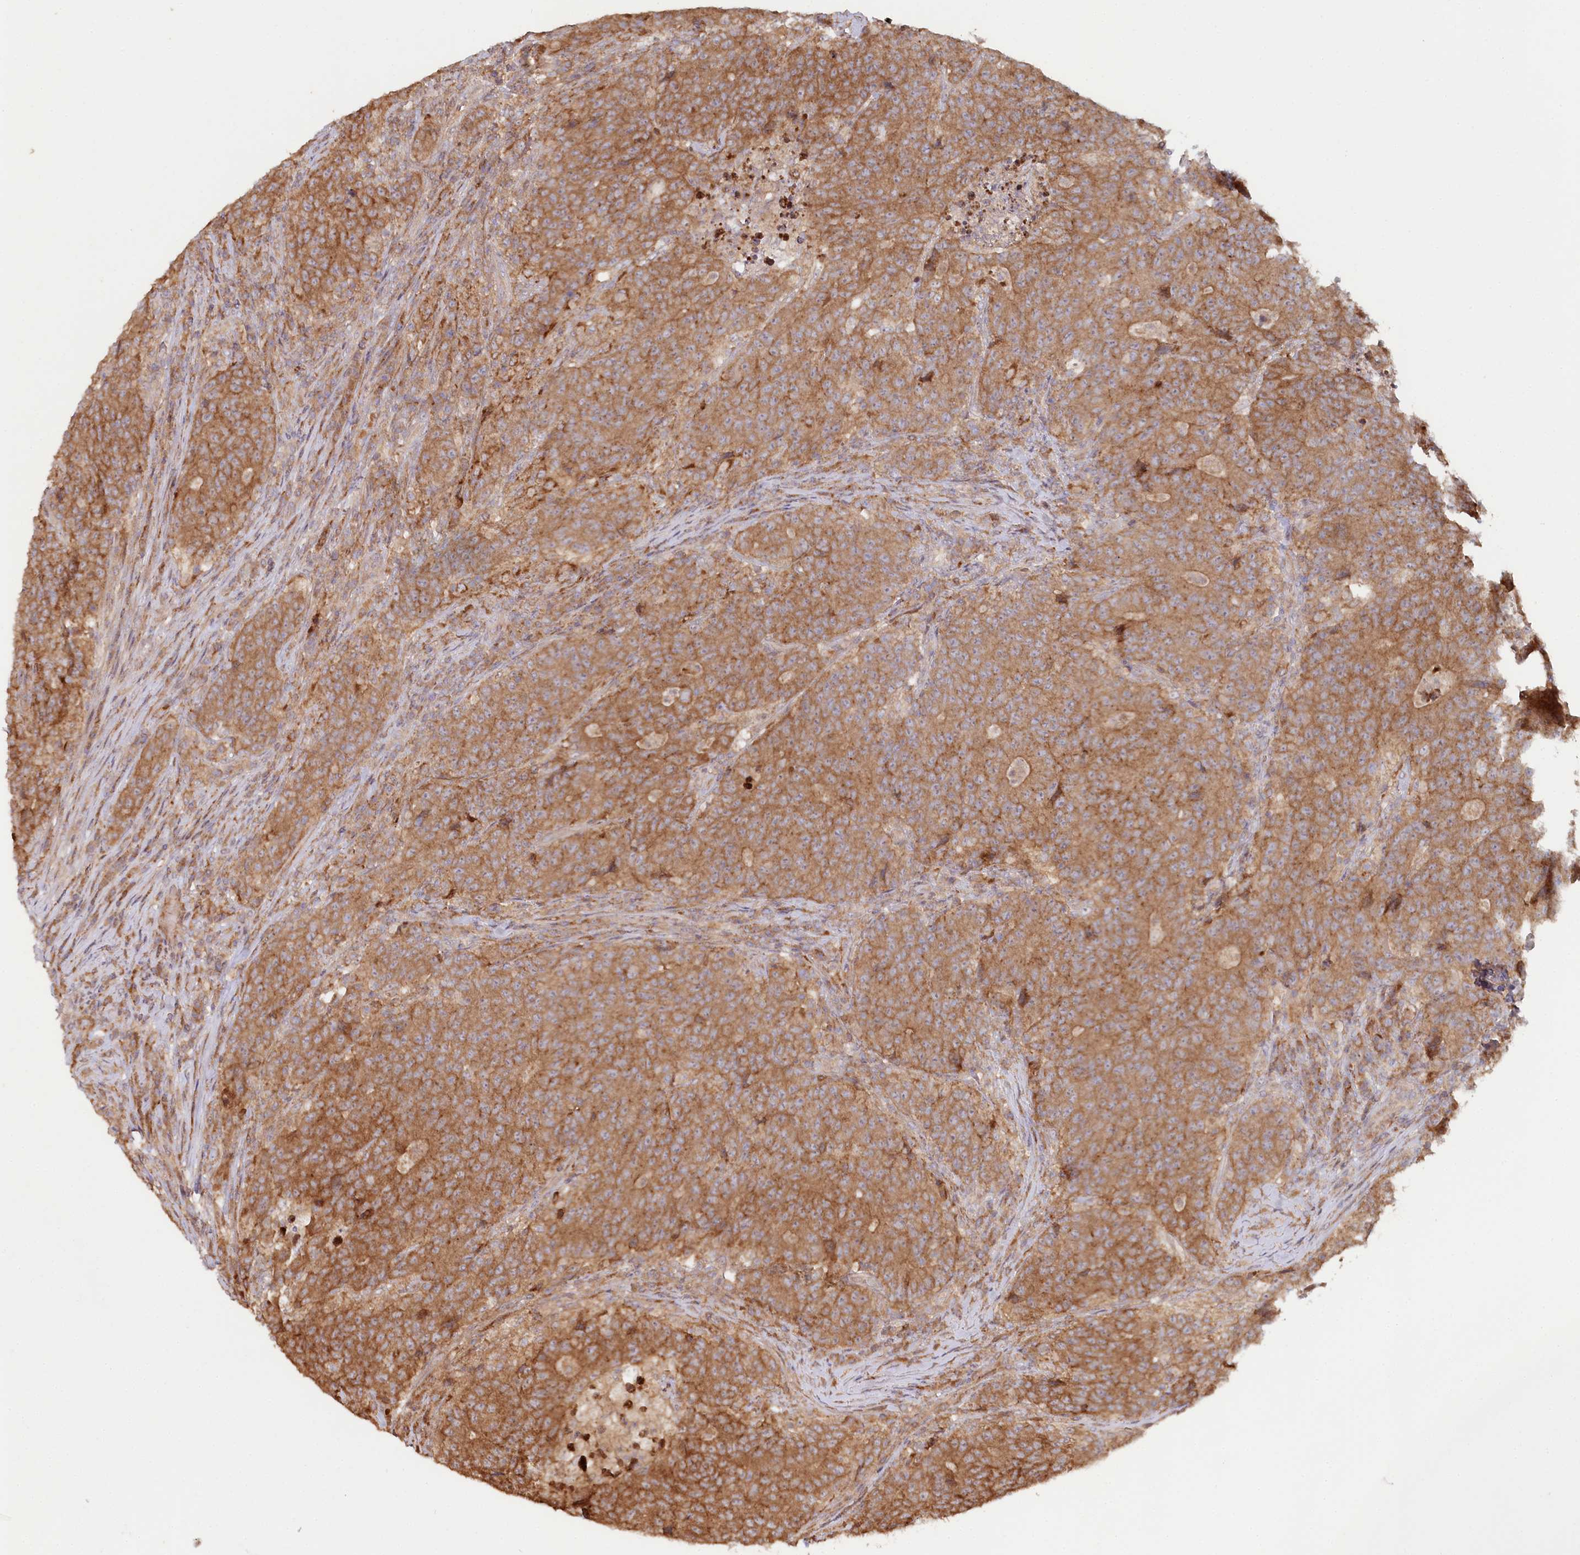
{"staining": {"intensity": "moderate", "quantity": ">75%", "location": "cytoplasmic/membranous"}, "tissue": "colorectal cancer", "cell_type": "Tumor cells", "image_type": "cancer", "snomed": [{"axis": "morphology", "description": "Adenocarcinoma, NOS"}, {"axis": "topography", "description": "Colon"}], "caption": "An image of human colorectal adenocarcinoma stained for a protein displays moderate cytoplasmic/membranous brown staining in tumor cells.", "gene": "HAL", "patient": {"sex": "female", "age": 75}}